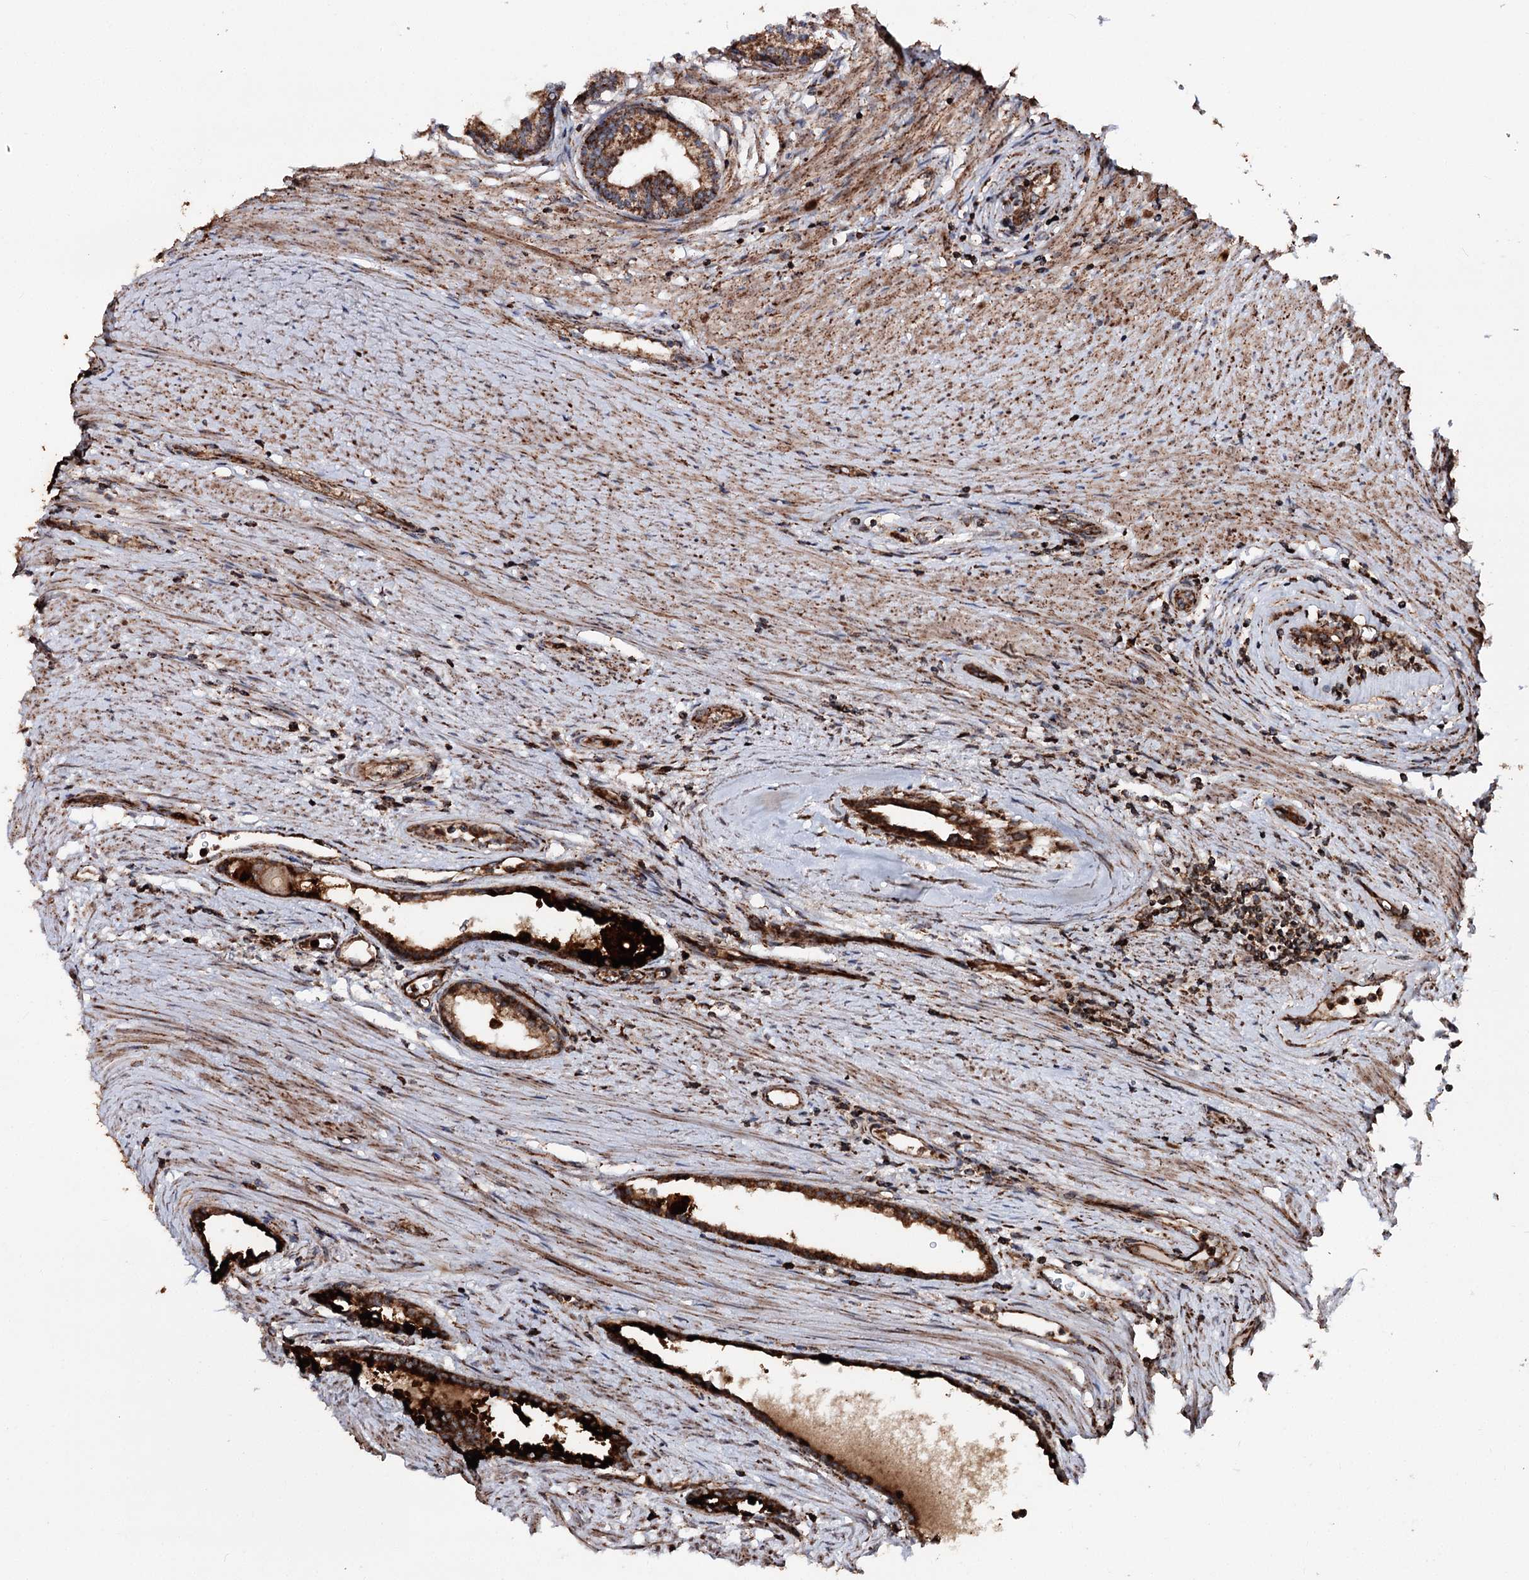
{"staining": {"intensity": "strong", "quantity": ">75%", "location": "cytoplasmic/membranous"}, "tissue": "prostate cancer", "cell_type": "Tumor cells", "image_type": "cancer", "snomed": [{"axis": "morphology", "description": "Adenocarcinoma, High grade"}, {"axis": "topography", "description": "Prostate"}], "caption": "Prostate cancer (high-grade adenocarcinoma) stained with a protein marker reveals strong staining in tumor cells.", "gene": "FGFR1OP2", "patient": {"sex": "male", "age": 68}}